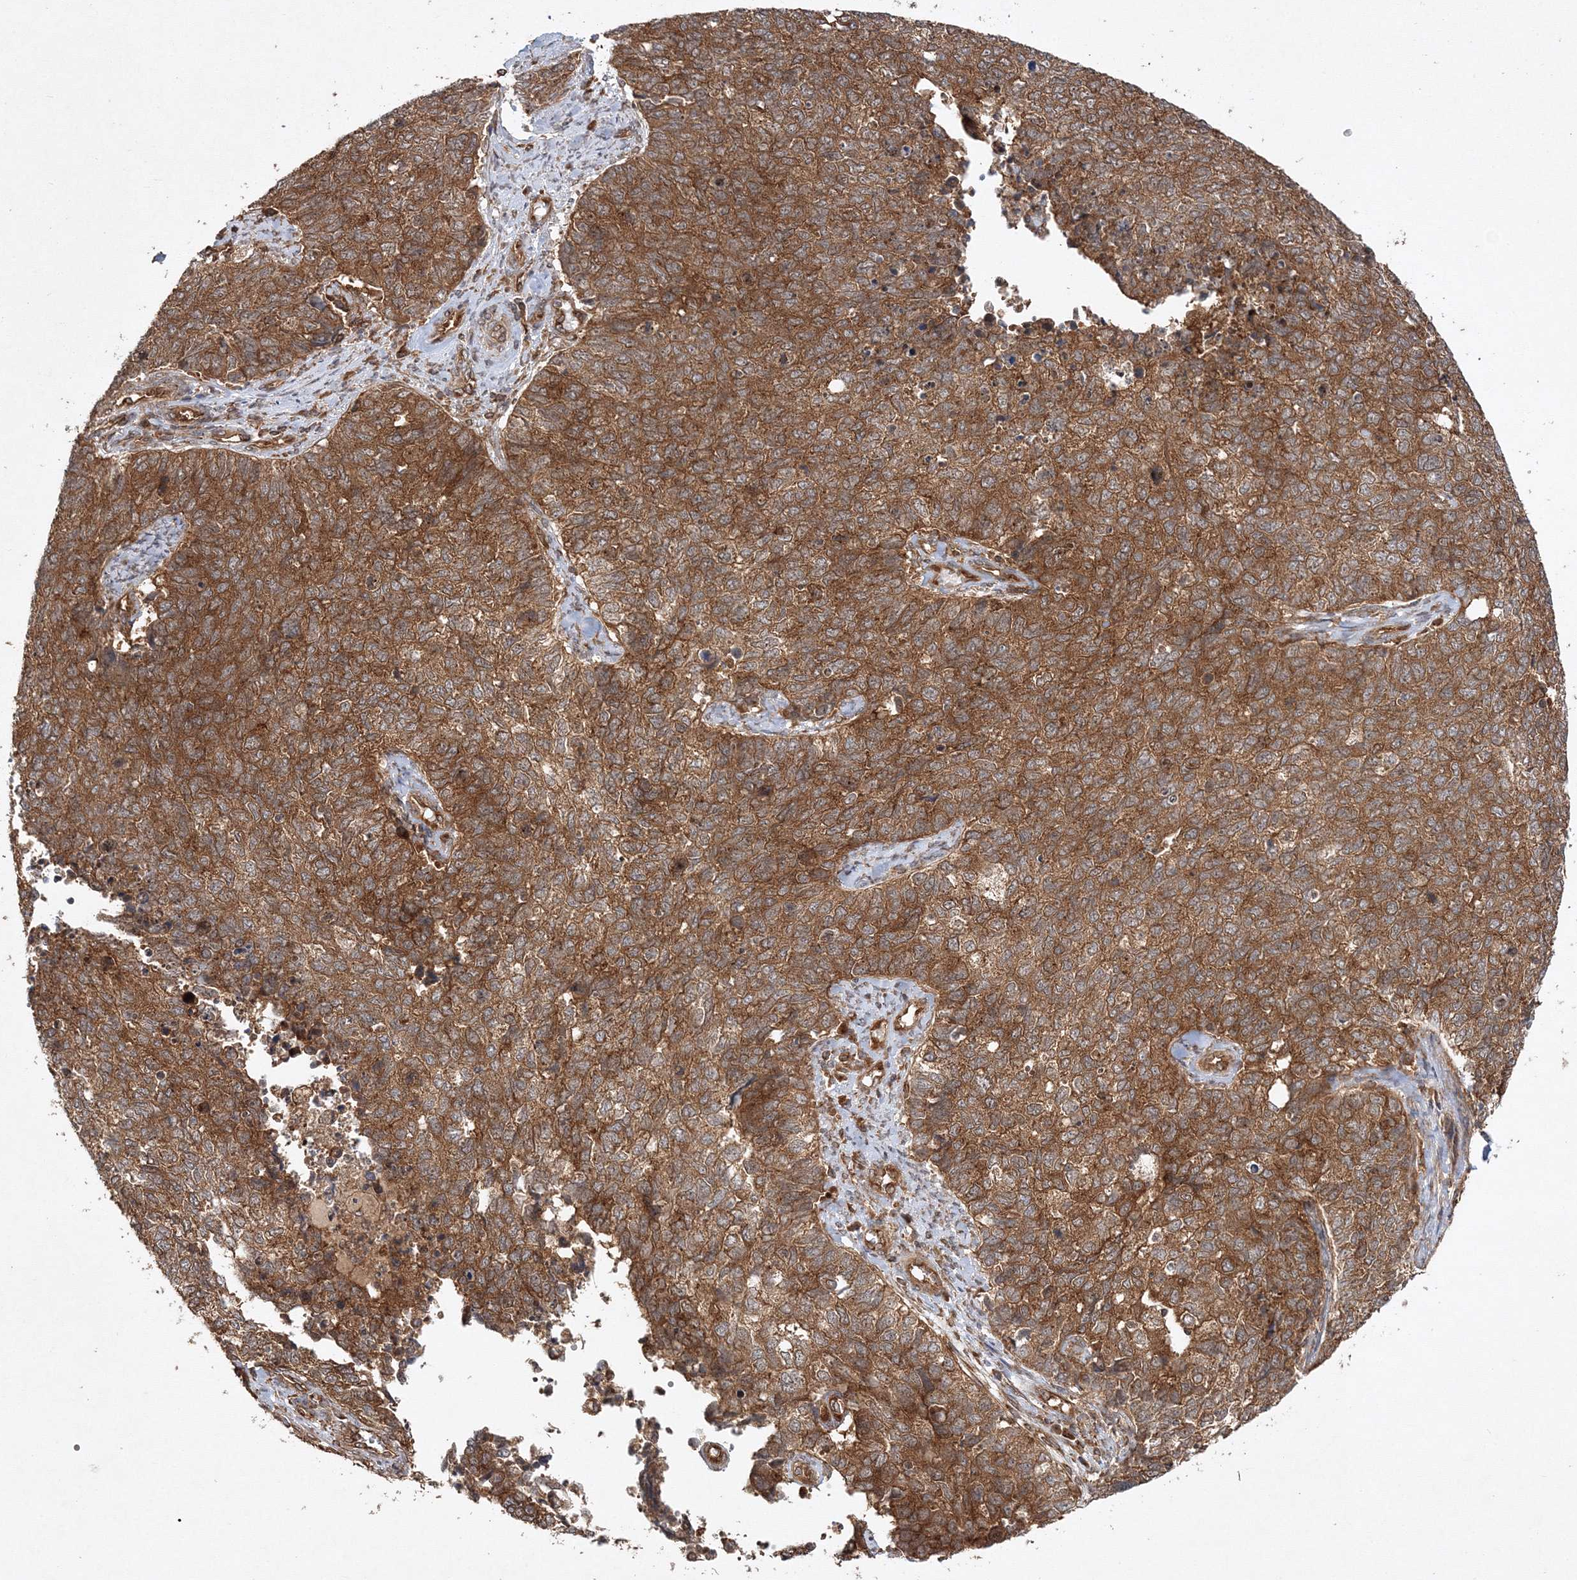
{"staining": {"intensity": "strong", "quantity": ">75%", "location": "cytoplasmic/membranous"}, "tissue": "cervical cancer", "cell_type": "Tumor cells", "image_type": "cancer", "snomed": [{"axis": "morphology", "description": "Squamous cell carcinoma, NOS"}, {"axis": "topography", "description": "Cervix"}], "caption": "This image shows immunohistochemistry staining of cervical squamous cell carcinoma, with high strong cytoplasmic/membranous staining in approximately >75% of tumor cells.", "gene": "WDR37", "patient": {"sex": "female", "age": 63}}